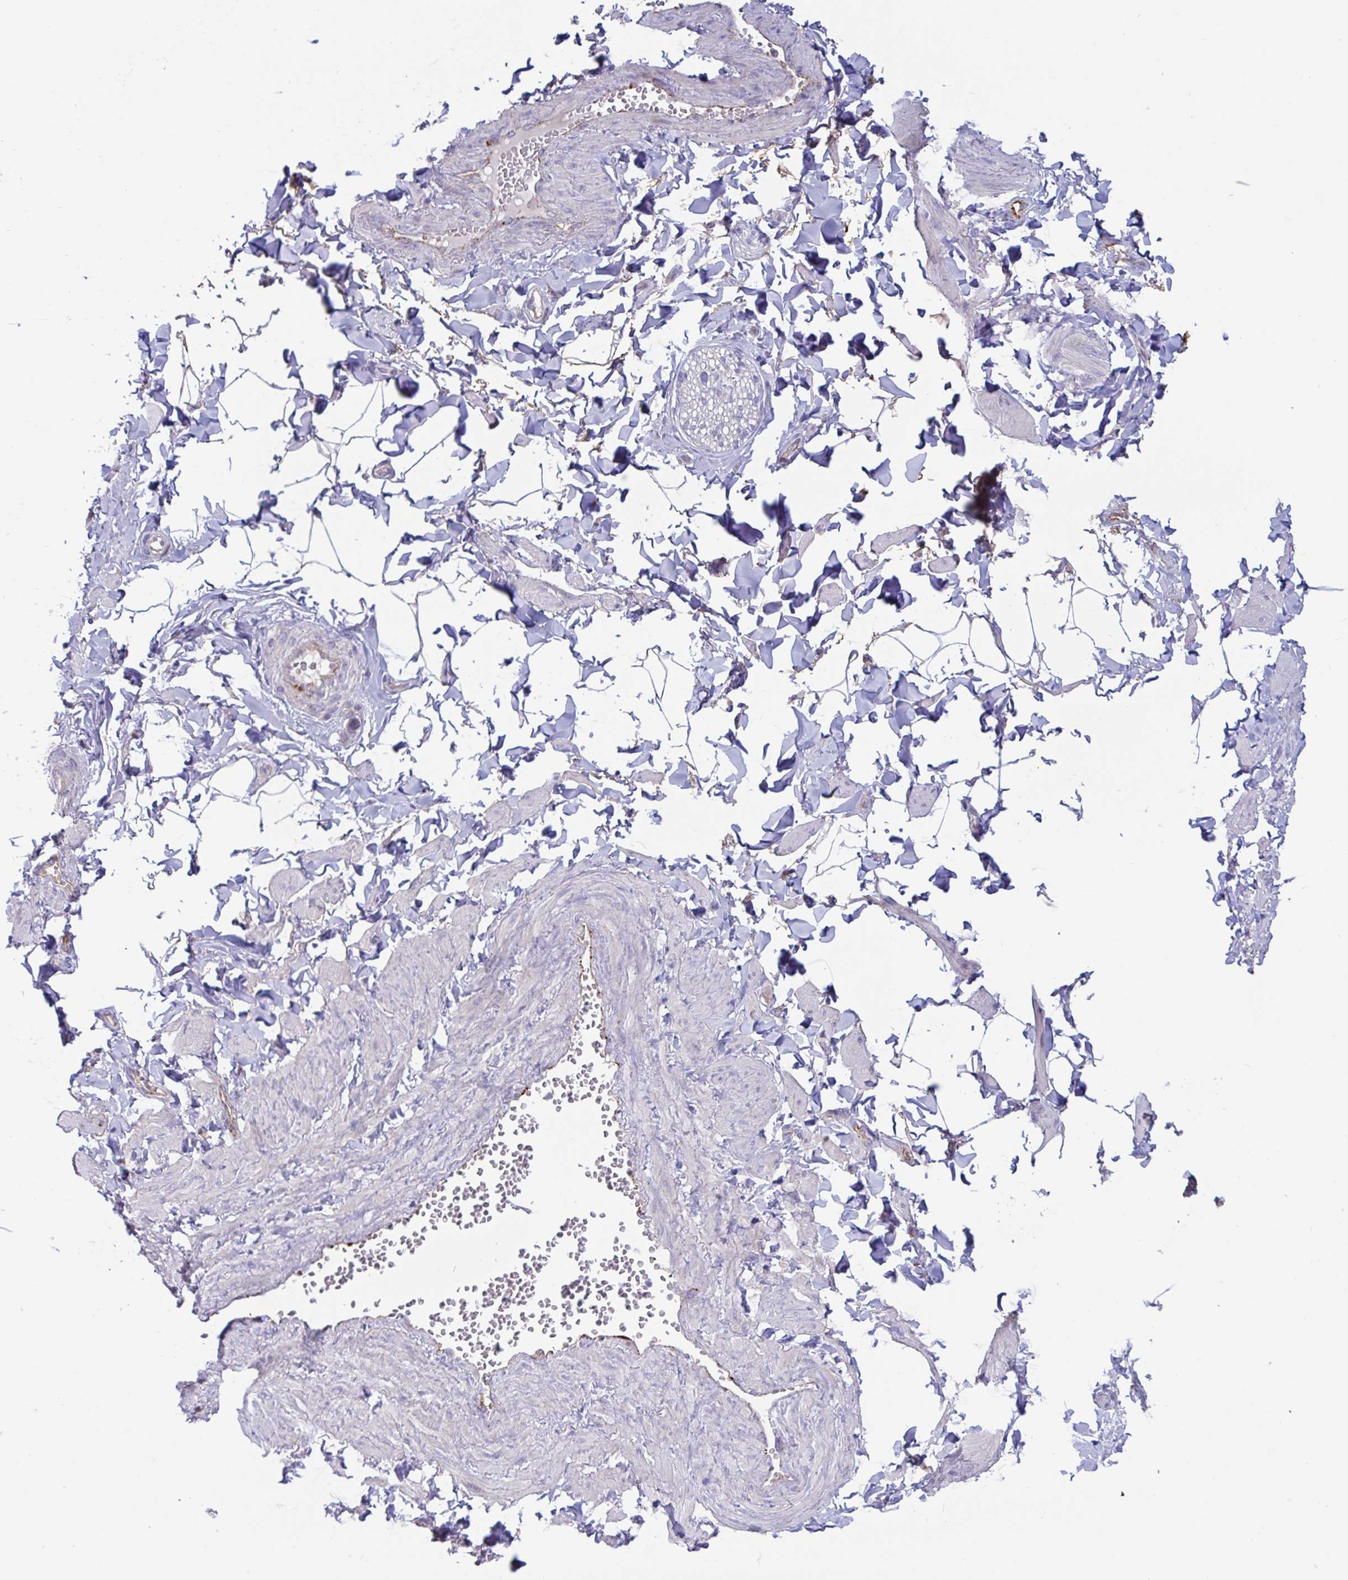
{"staining": {"intensity": "negative", "quantity": "none", "location": "none"}, "tissue": "adipose tissue", "cell_type": "Adipocytes", "image_type": "normal", "snomed": [{"axis": "morphology", "description": "Normal tissue, NOS"}, {"axis": "topography", "description": "Epididymis"}, {"axis": "topography", "description": "Peripheral nerve tissue"}], "caption": "High power microscopy image of an immunohistochemistry (IHC) micrograph of unremarkable adipose tissue, revealing no significant staining in adipocytes.", "gene": "IL37", "patient": {"sex": "male", "age": 32}}